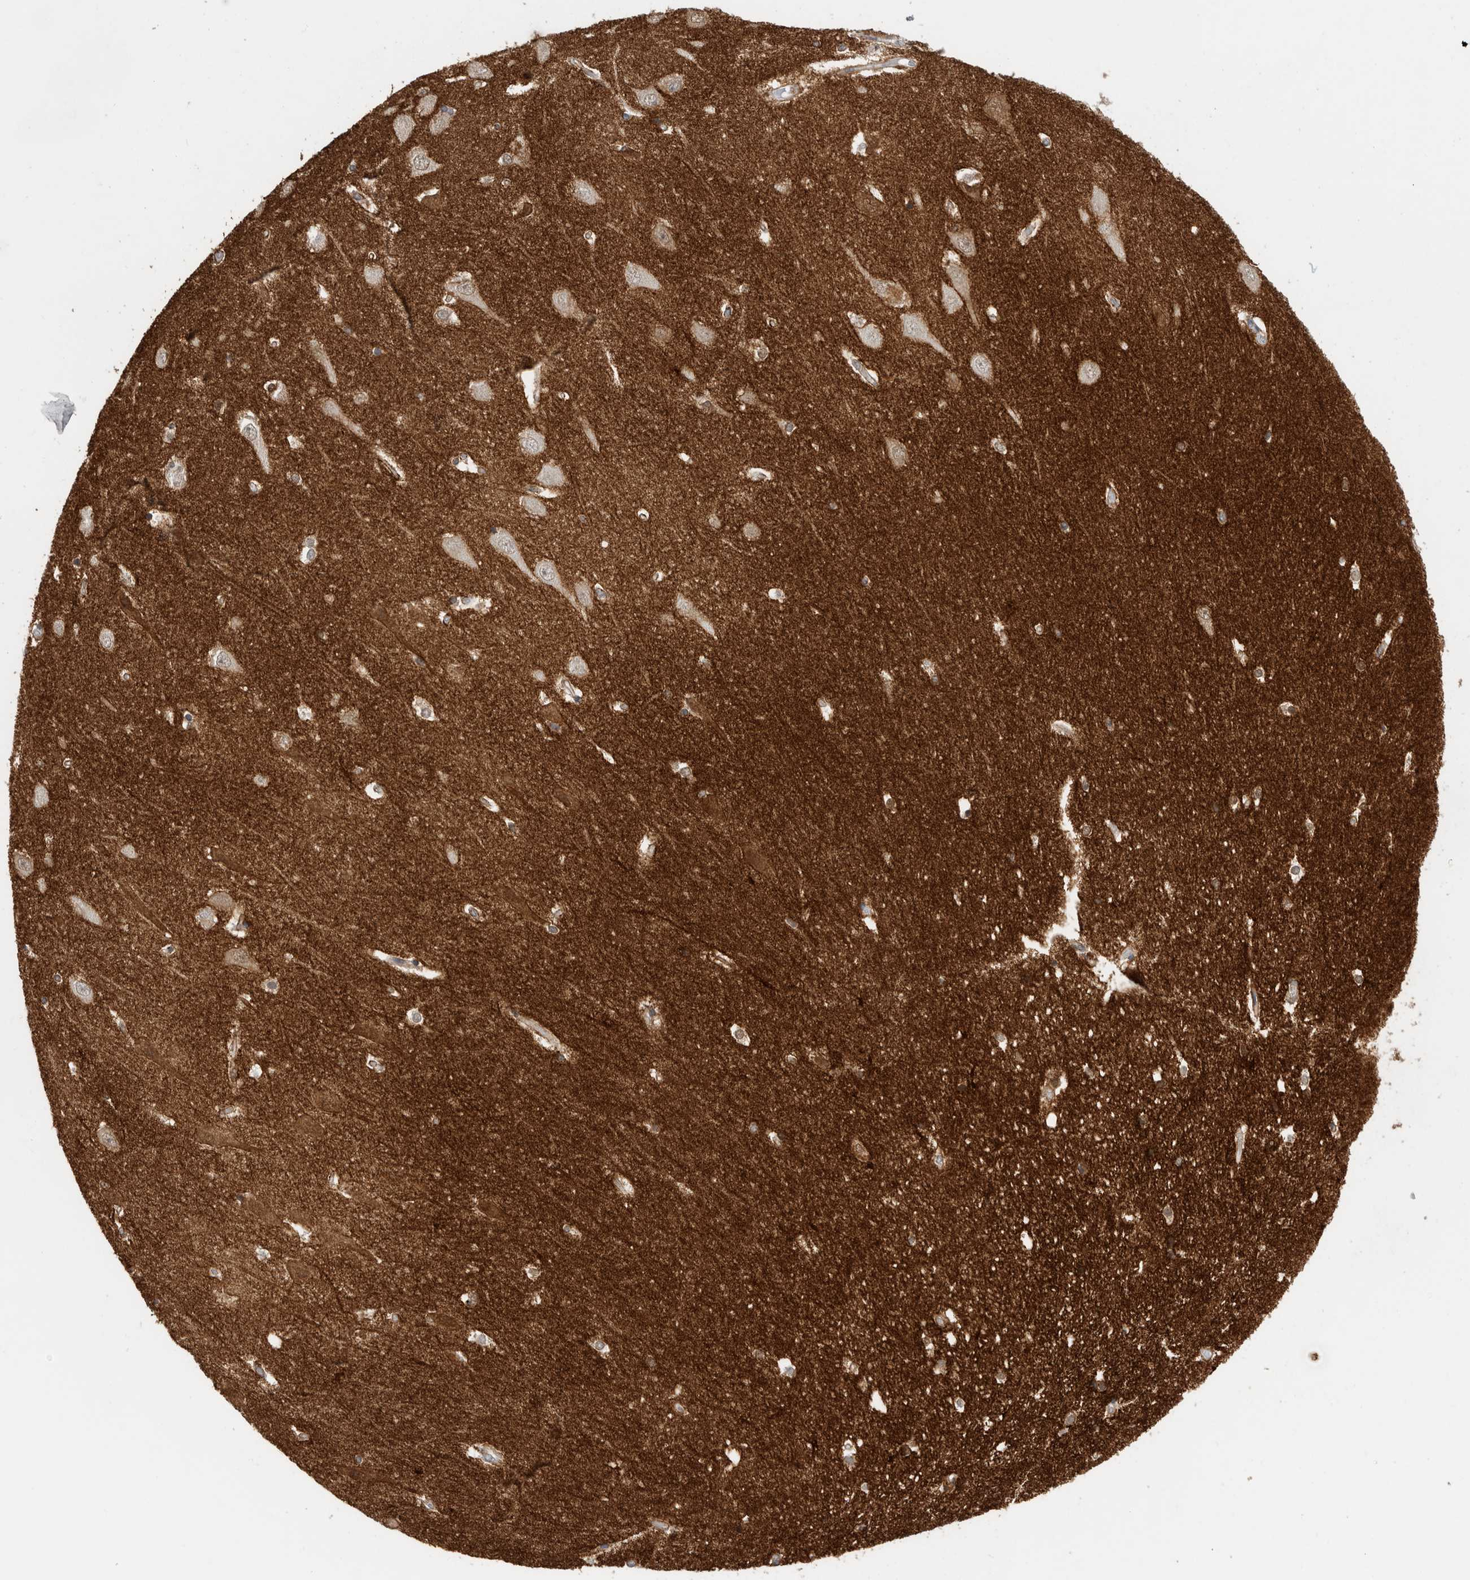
{"staining": {"intensity": "strong", "quantity": "<25%", "location": "cytoplasmic/membranous,nuclear"}, "tissue": "hippocampus", "cell_type": "Glial cells", "image_type": "normal", "snomed": [{"axis": "morphology", "description": "Normal tissue, NOS"}, {"axis": "topography", "description": "Hippocampus"}], "caption": "A high-resolution micrograph shows immunohistochemistry staining of benign hippocampus, which shows strong cytoplasmic/membranous,nuclear staining in about <25% of glial cells. (Brightfield microscopy of DAB IHC at high magnification).", "gene": "BCAN", "patient": {"sex": "male", "age": 45}}